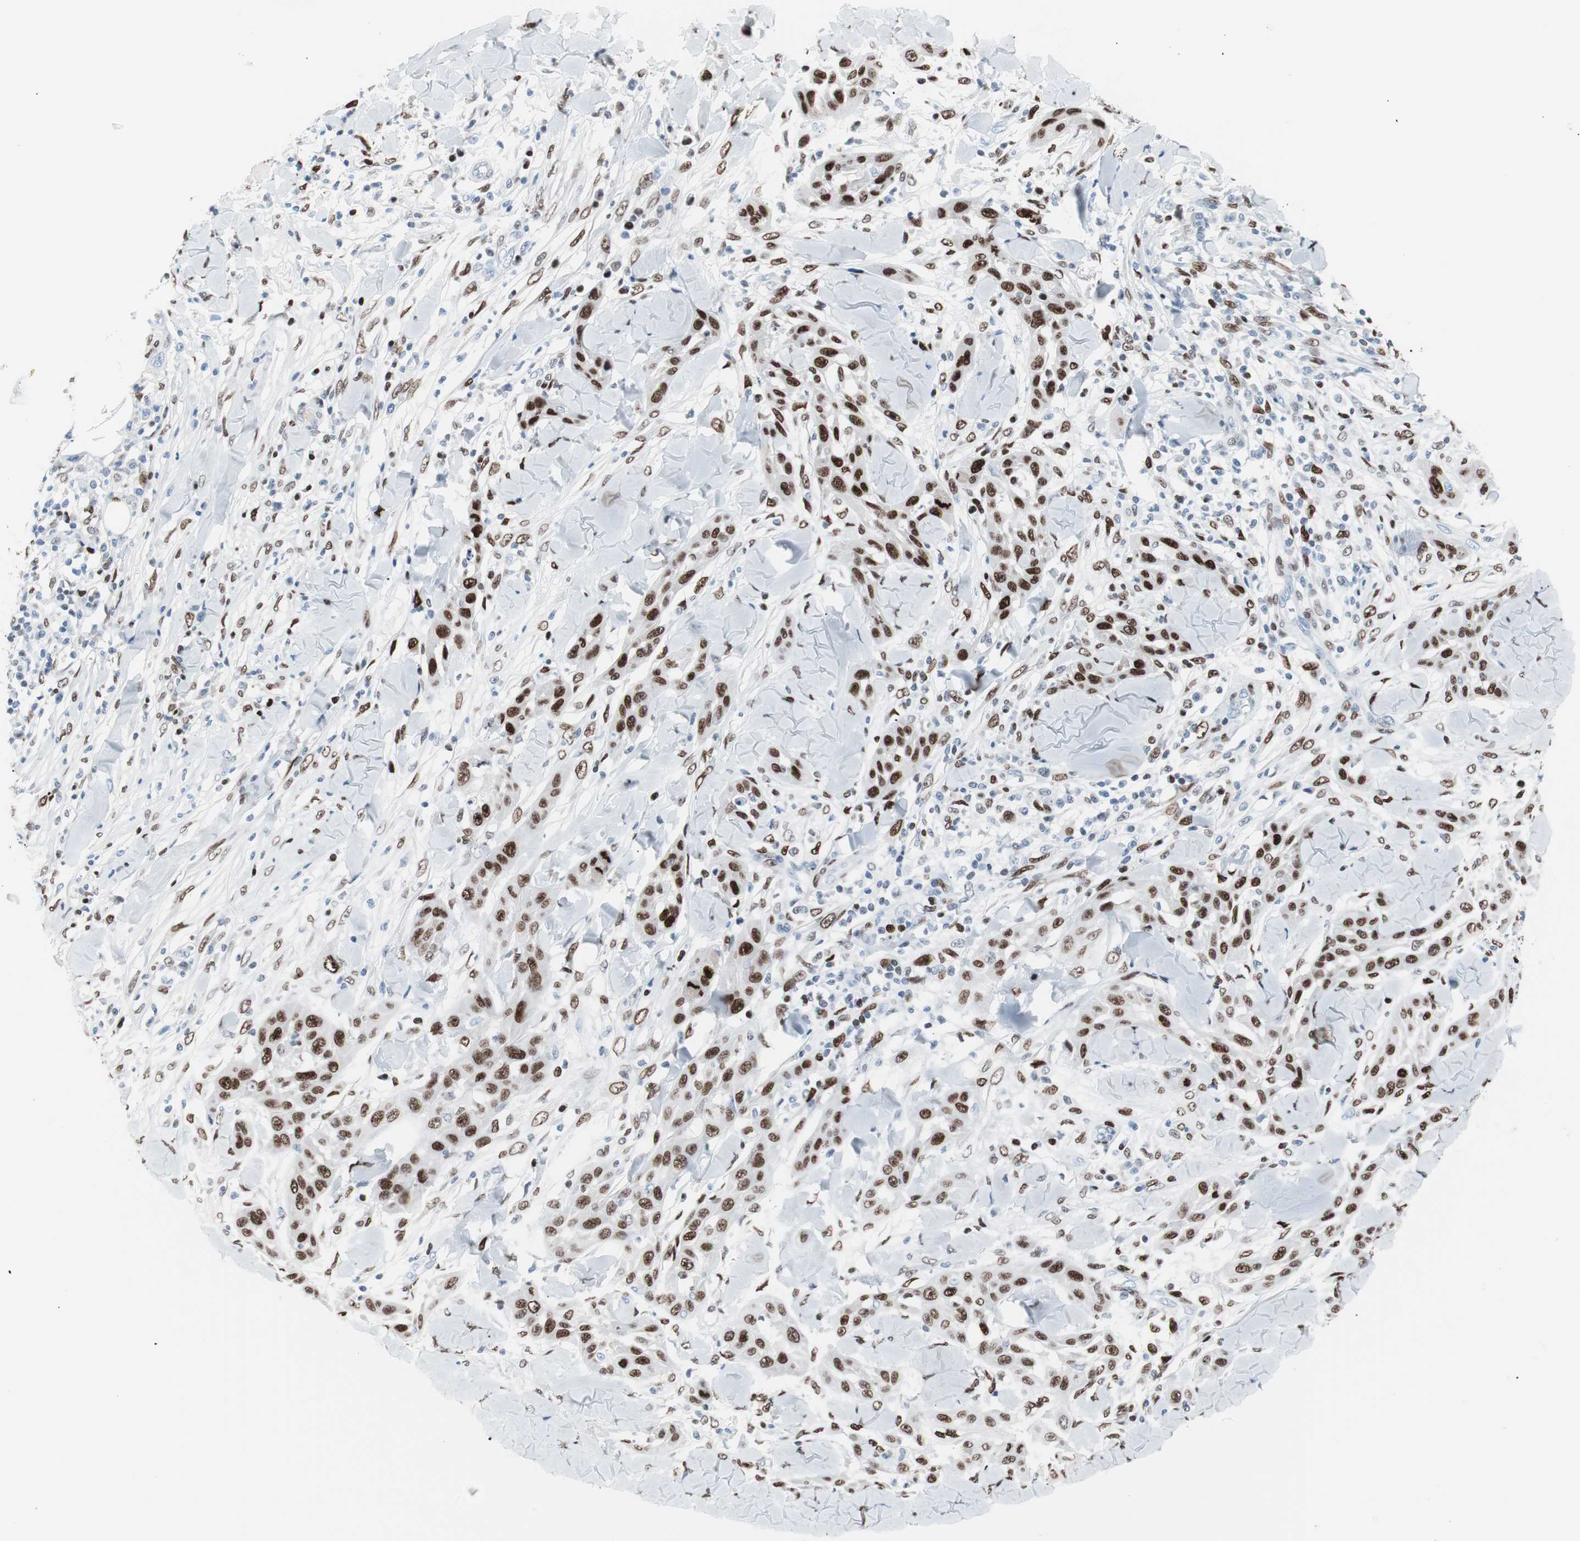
{"staining": {"intensity": "moderate", "quantity": ">75%", "location": "nuclear"}, "tissue": "skin cancer", "cell_type": "Tumor cells", "image_type": "cancer", "snomed": [{"axis": "morphology", "description": "Squamous cell carcinoma, NOS"}, {"axis": "topography", "description": "Skin"}], "caption": "This histopathology image exhibits IHC staining of human skin cancer, with medium moderate nuclear expression in about >75% of tumor cells.", "gene": "CEBPB", "patient": {"sex": "male", "age": 24}}